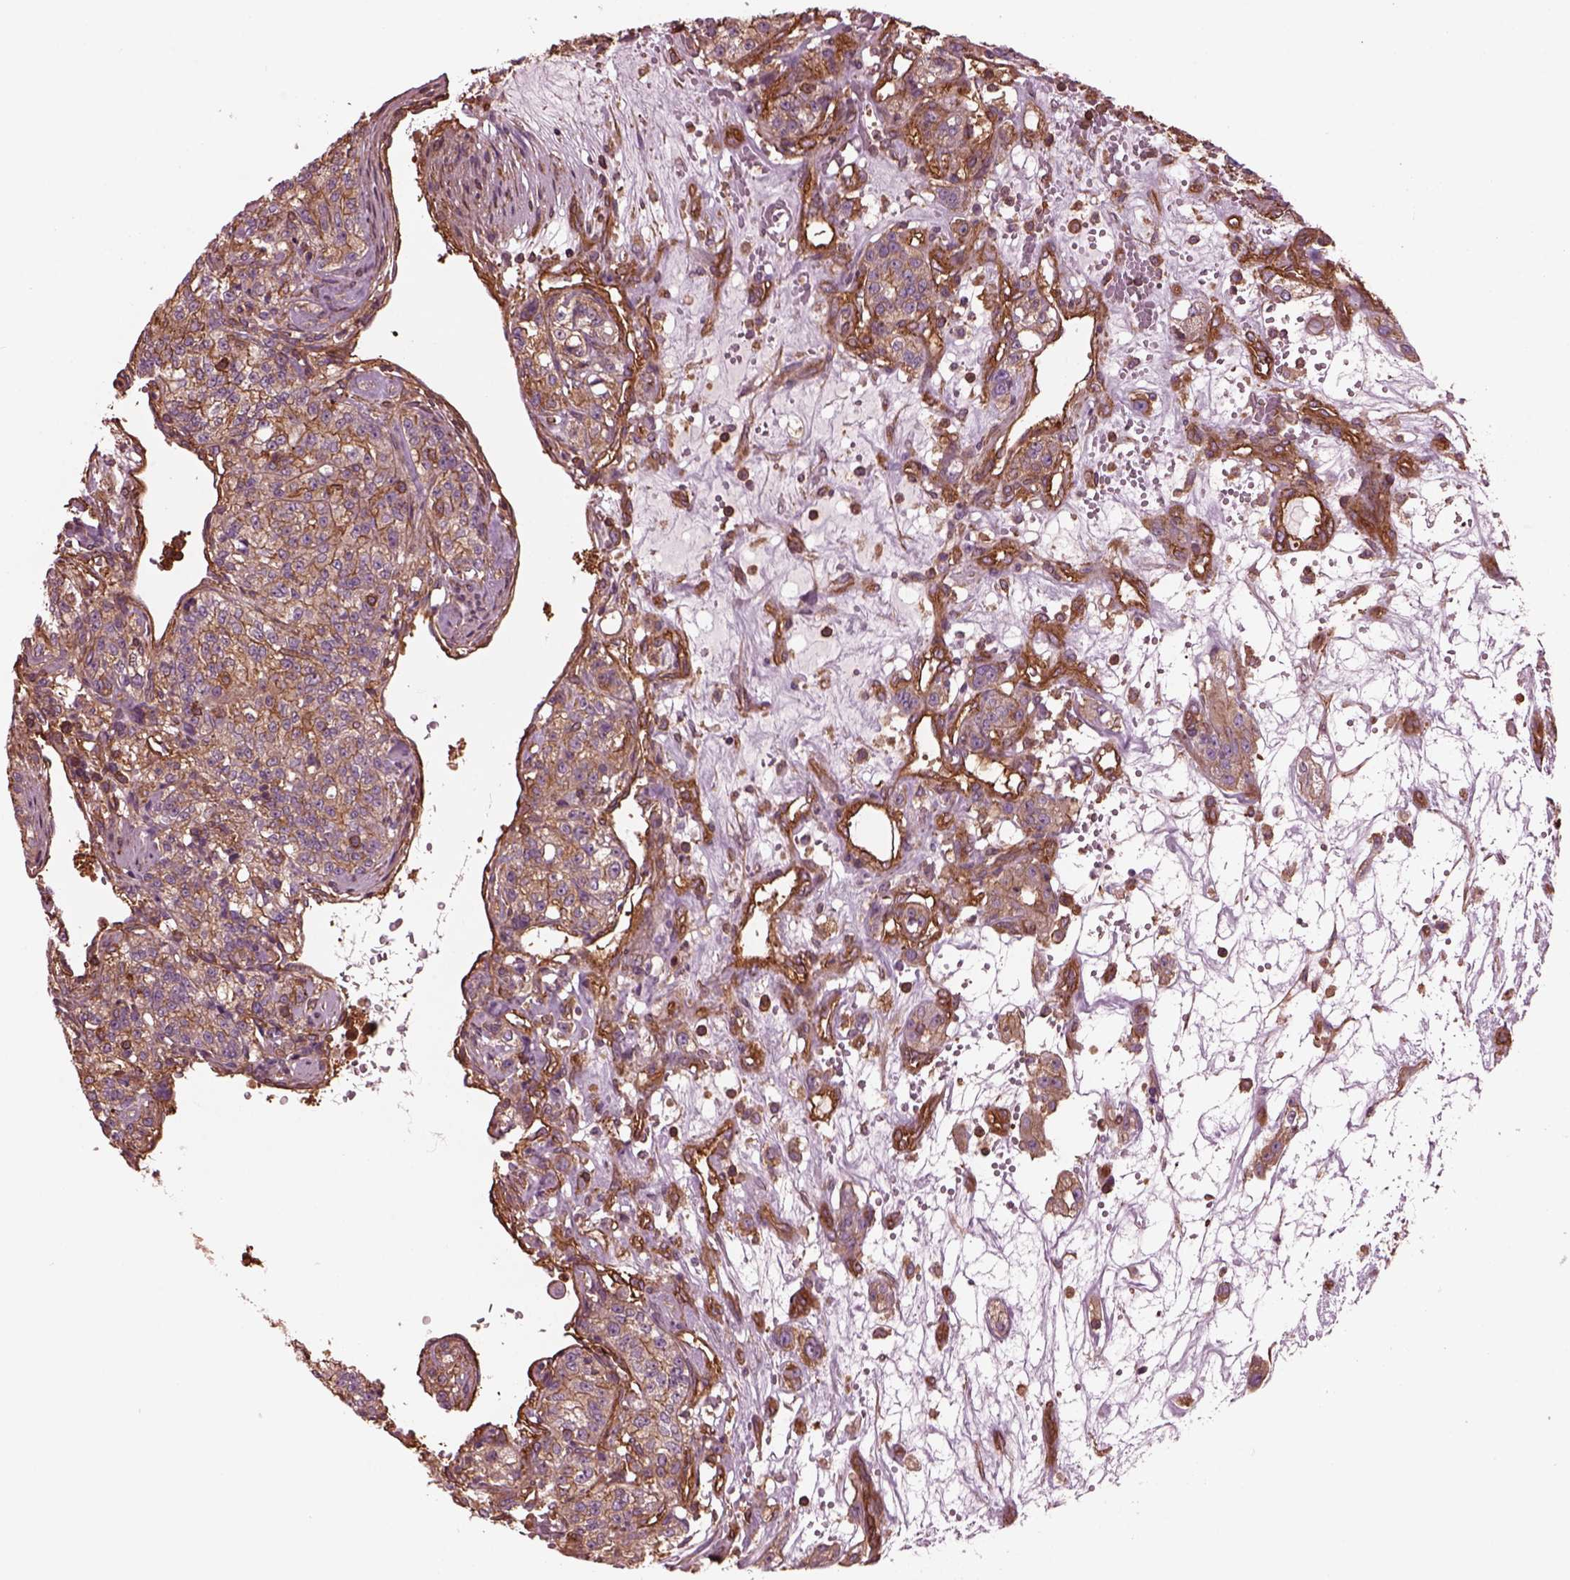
{"staining": {"intensity": "weak", "quantity": ">75%", "location": "cytoplasmic/membranous"}, "tissue": "renal cancer", "cell_type": "Tumor cells", "image_type": "cancer", "snomed": [{"axis": "morphology", "description": "Adenocarcinoma, NOS"}, {"axis": "topography", "description": "Kidney"}], "caption": "Tumor cells exhibit weak cytoplasmic/membranous staining in about >75% of cells in renal adenocarcinoma.", "gene": "MYL6", "patient": {"sex": "female", "age": 63}}